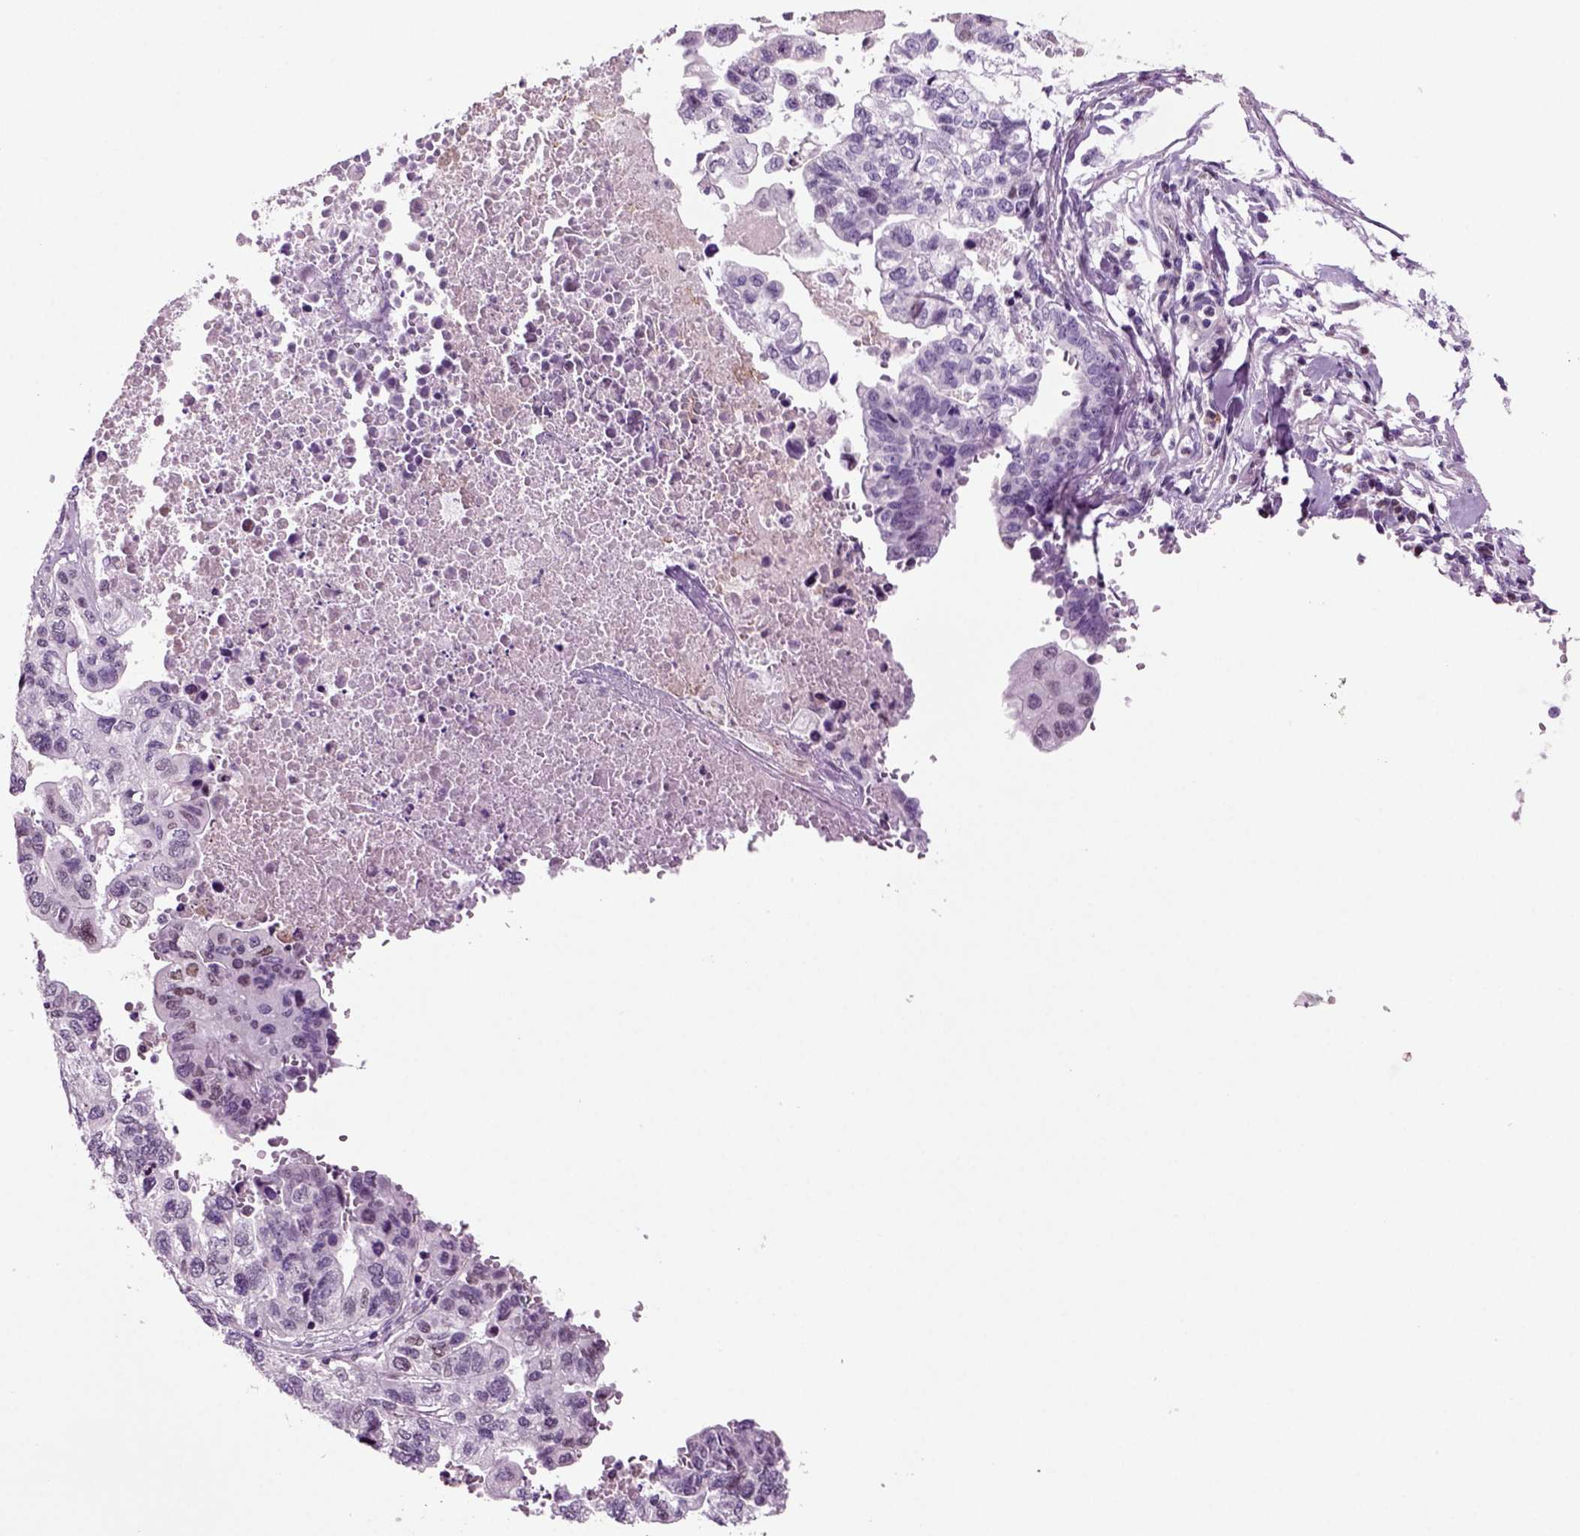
{"staining": {"intensity": "negative", "quantity": "none", "location": "none"}, "tissue": "stomach cancer", "cell_type": "Tumor cells", "image_type": "cancer", "snomed": [{"axis": "morphology", "description": "Adenocarcinoma, NOS"}, {"axis": "topography", "description": "Stomach, upper"}], "caption": "DAB (3,3'-diaminobenzidine) immunohistochemical staining of stomach cancer (adenocarcinoma) demonstrates no significant staining in tumor cells.", "gene": "ARID3A", "patient": {"sex": "female", "age": 67}}